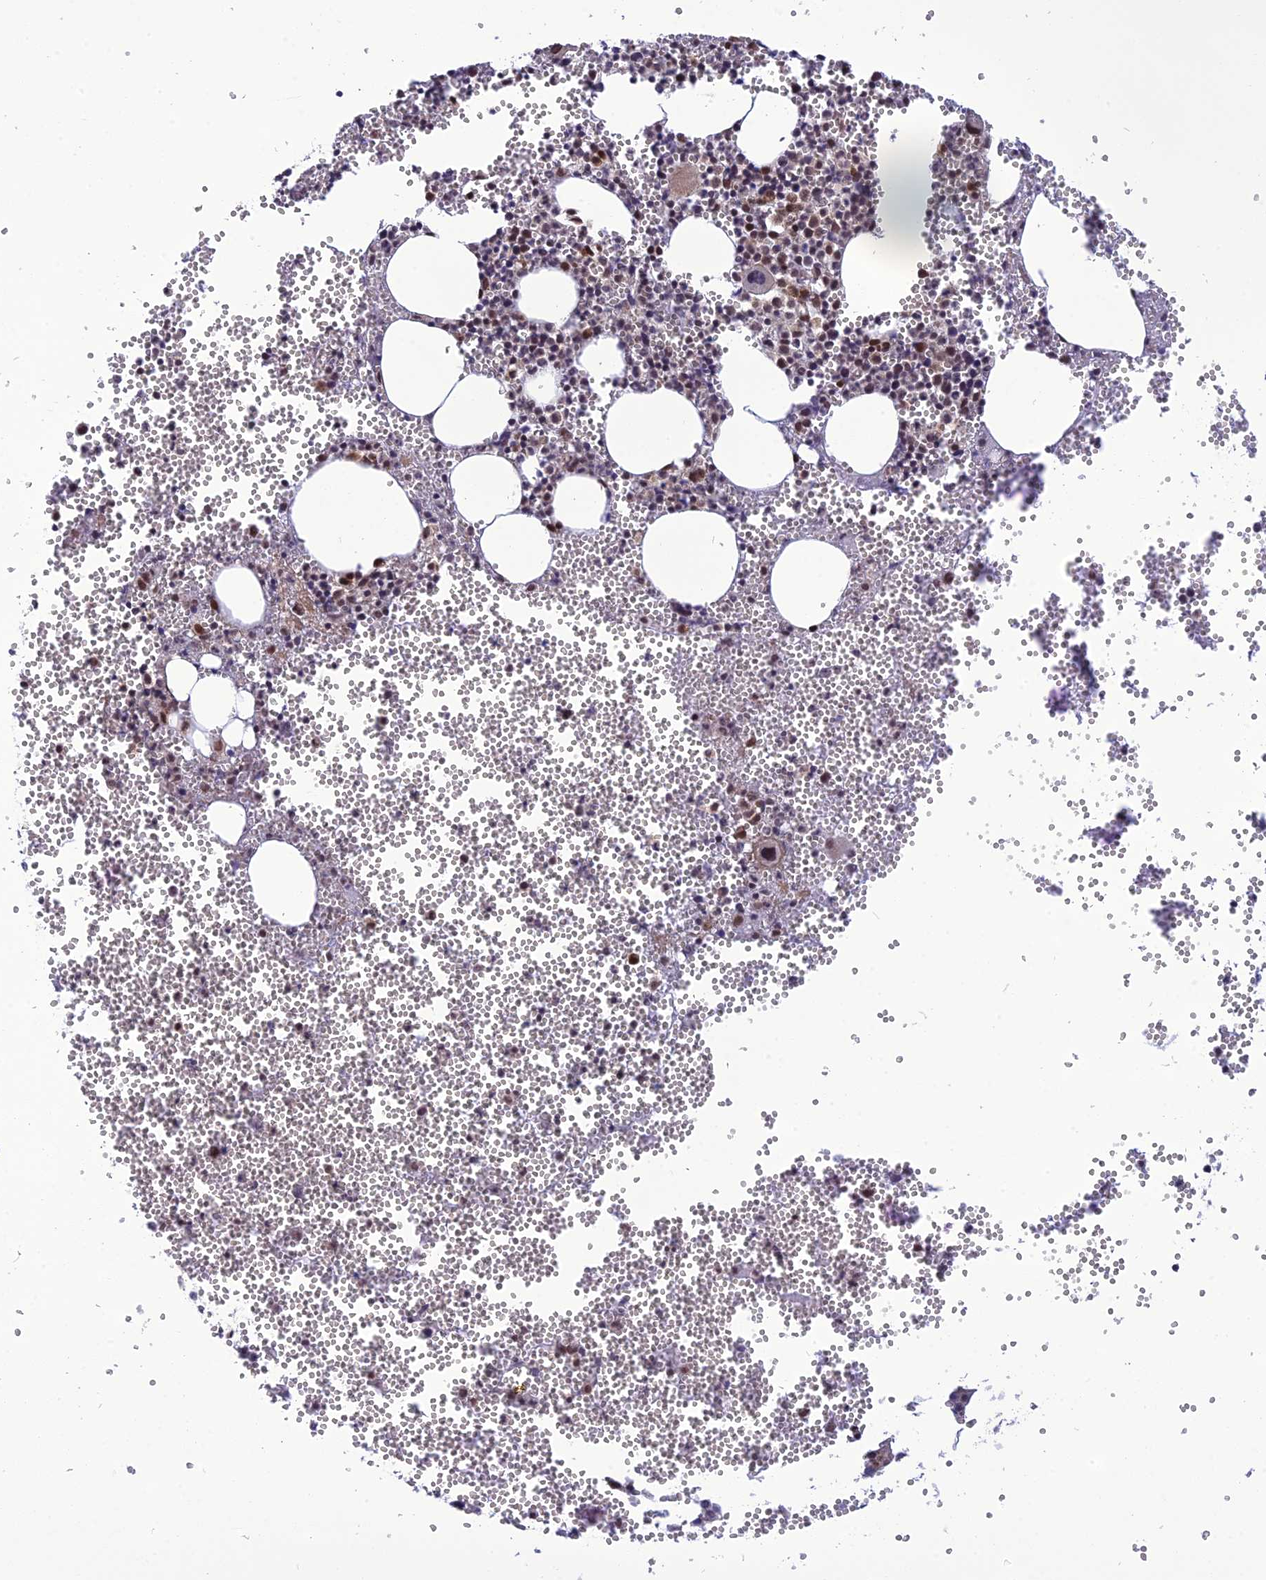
{"staining": {"intensity": "moderate", "quantity": "25%-75%", "location": "nuclear"}, "tissue": "bone marrow", "cell_type": "Hematopoietic cells", "image_type": "normal", "snomed": [{"axis": "morphology", "description": "Normal tissue, NOS"}, {"axis": "topography", "description": "Bone marrow"}], "caption": "Protein expression by immunohistochemistry (IHC) shows moderate nuclear positivity in approximately 25%-75% of hematopoietic cells in normal bone marrow.", "gene": "RTRAF", "patient": {"sex": "female", "age": 77}}